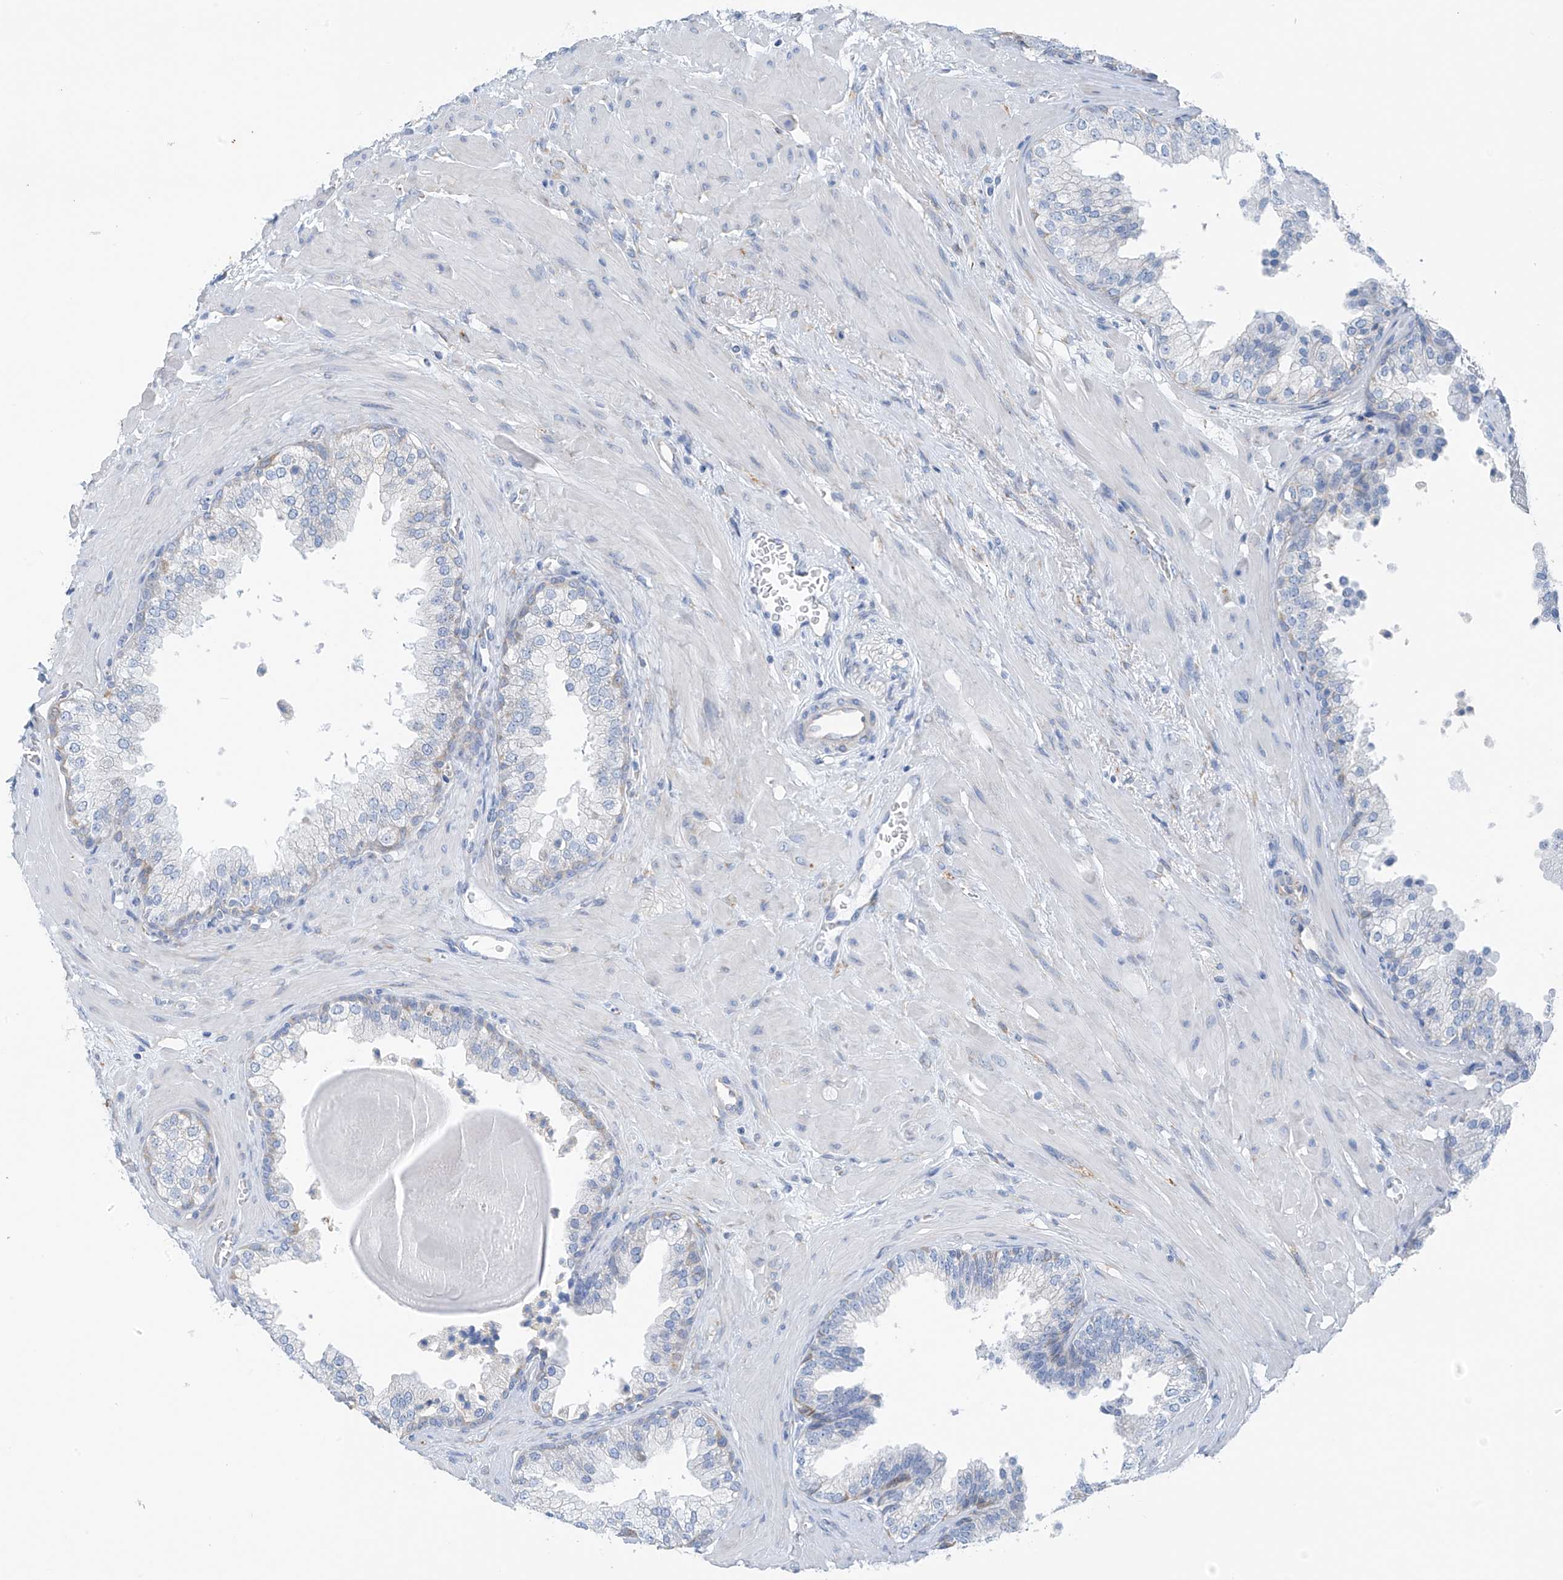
{"staining": {"intensity": "weak", "quantity": "<25%", "location": "cytoplasmic/membranous"}, "tissue": "prostate", "cell_type": "Glandular cells", "image_type": "normal", "snomed": [{"axis": "morphology", "description": "Normal tissue, NOS"}, {"axis": "topography", "description": "Prostate"}], "caption": "Glandular cells show no significant expression in benign prostate.", "gene": "RCN2", "patient": {"sex": "male", "age": 48}}